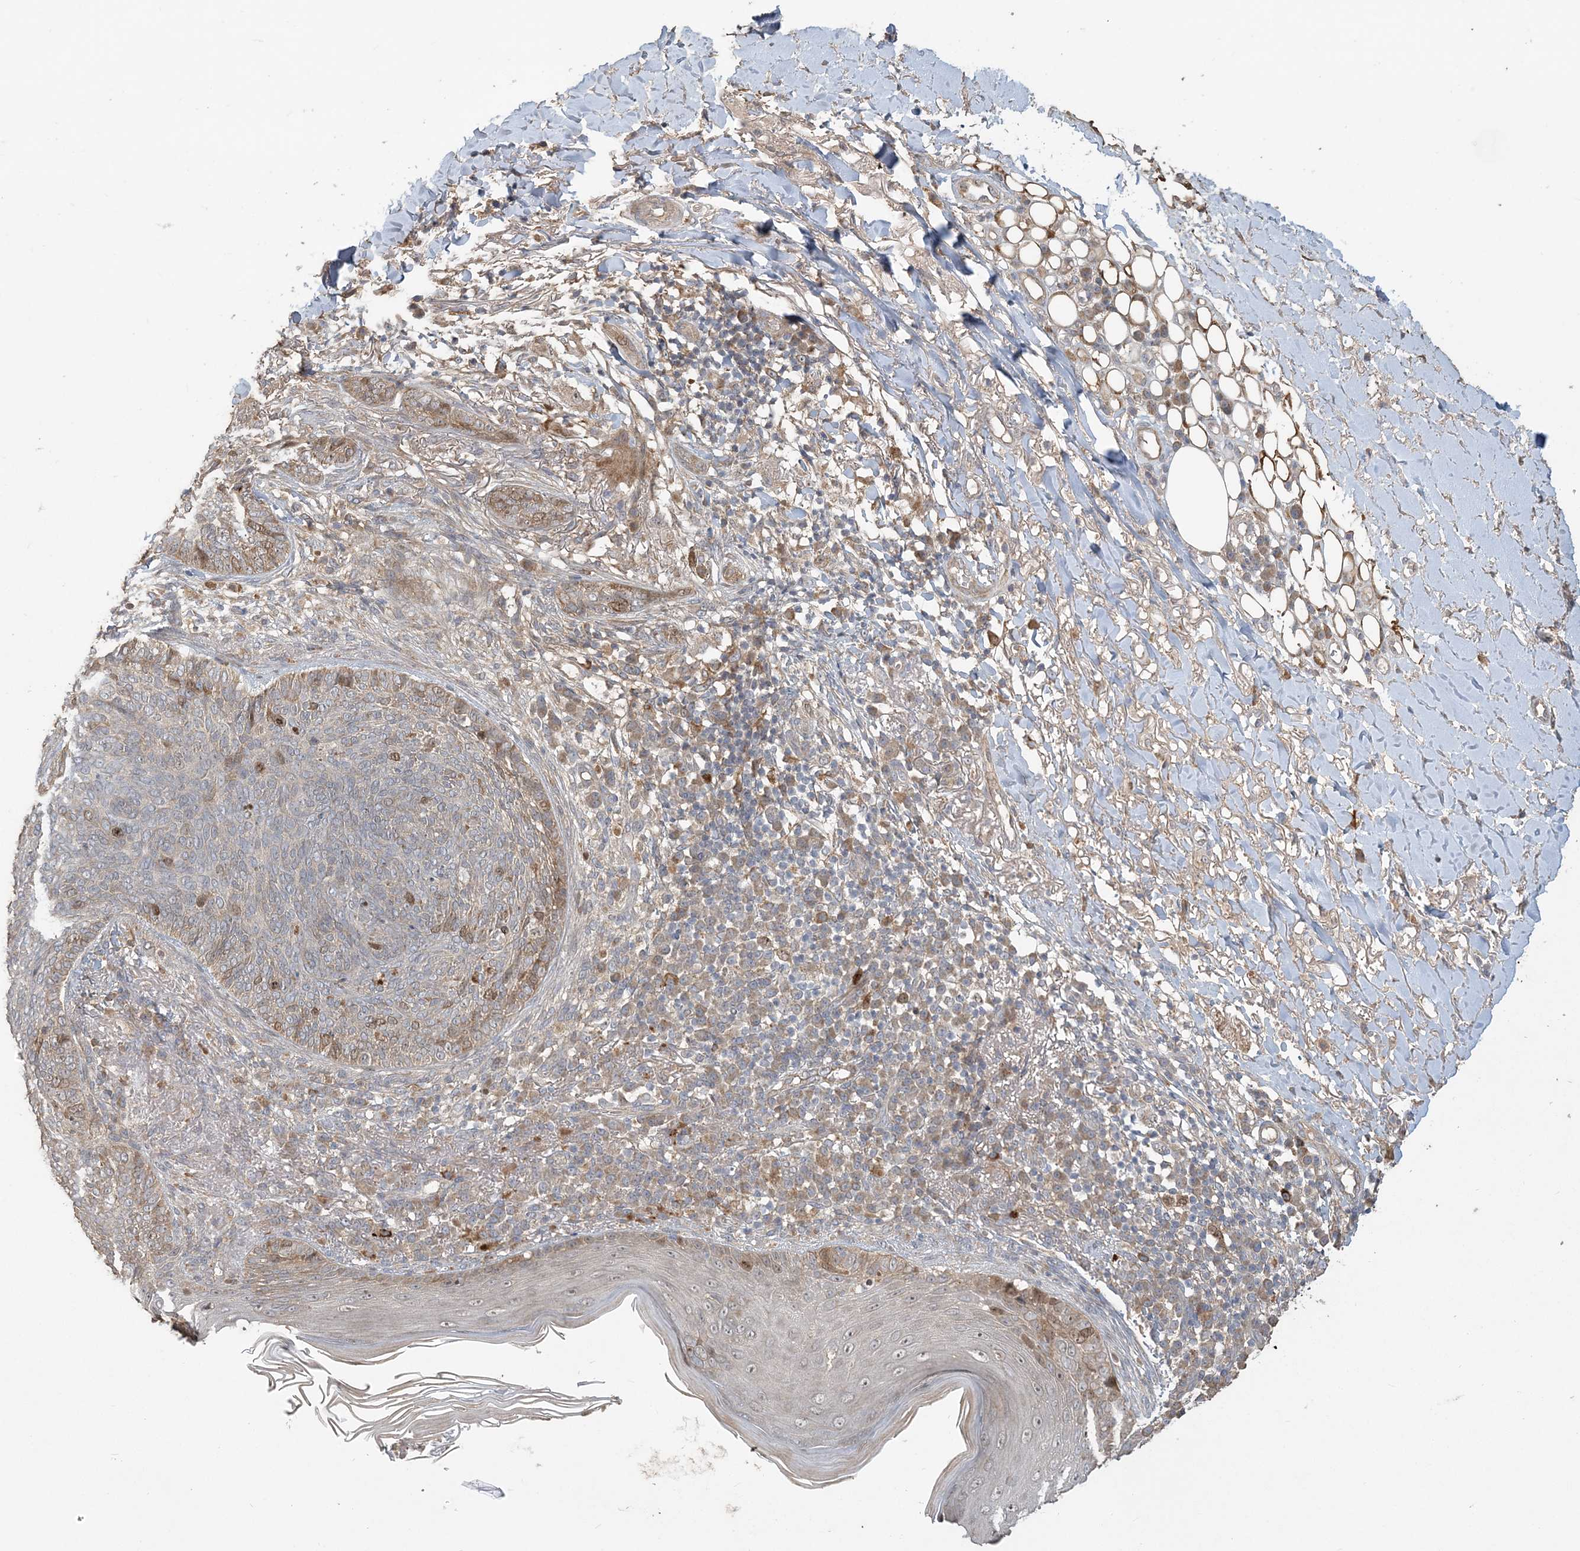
{"staining": {"intensity": "moderate", "quantity": "<25%", "location": "cytoplasmic/membranous,nuclear"}, "tissue": "skin cancer", "cell_type": "Tumor cells", "image_type": "cancer", "snomed": [{"axis": "morphology", "description": "Basal cell carcinoma"}, {"axis": "topography", "description": "Skin"}], "caption": "Moderate cytoplasmic/membranous and nuclear expression is seen in approximately <25% of tumor cells in skin basal cell carcinoma.", "gene": "TRAIP", "patient": {"sex": "male", "age": 85}}